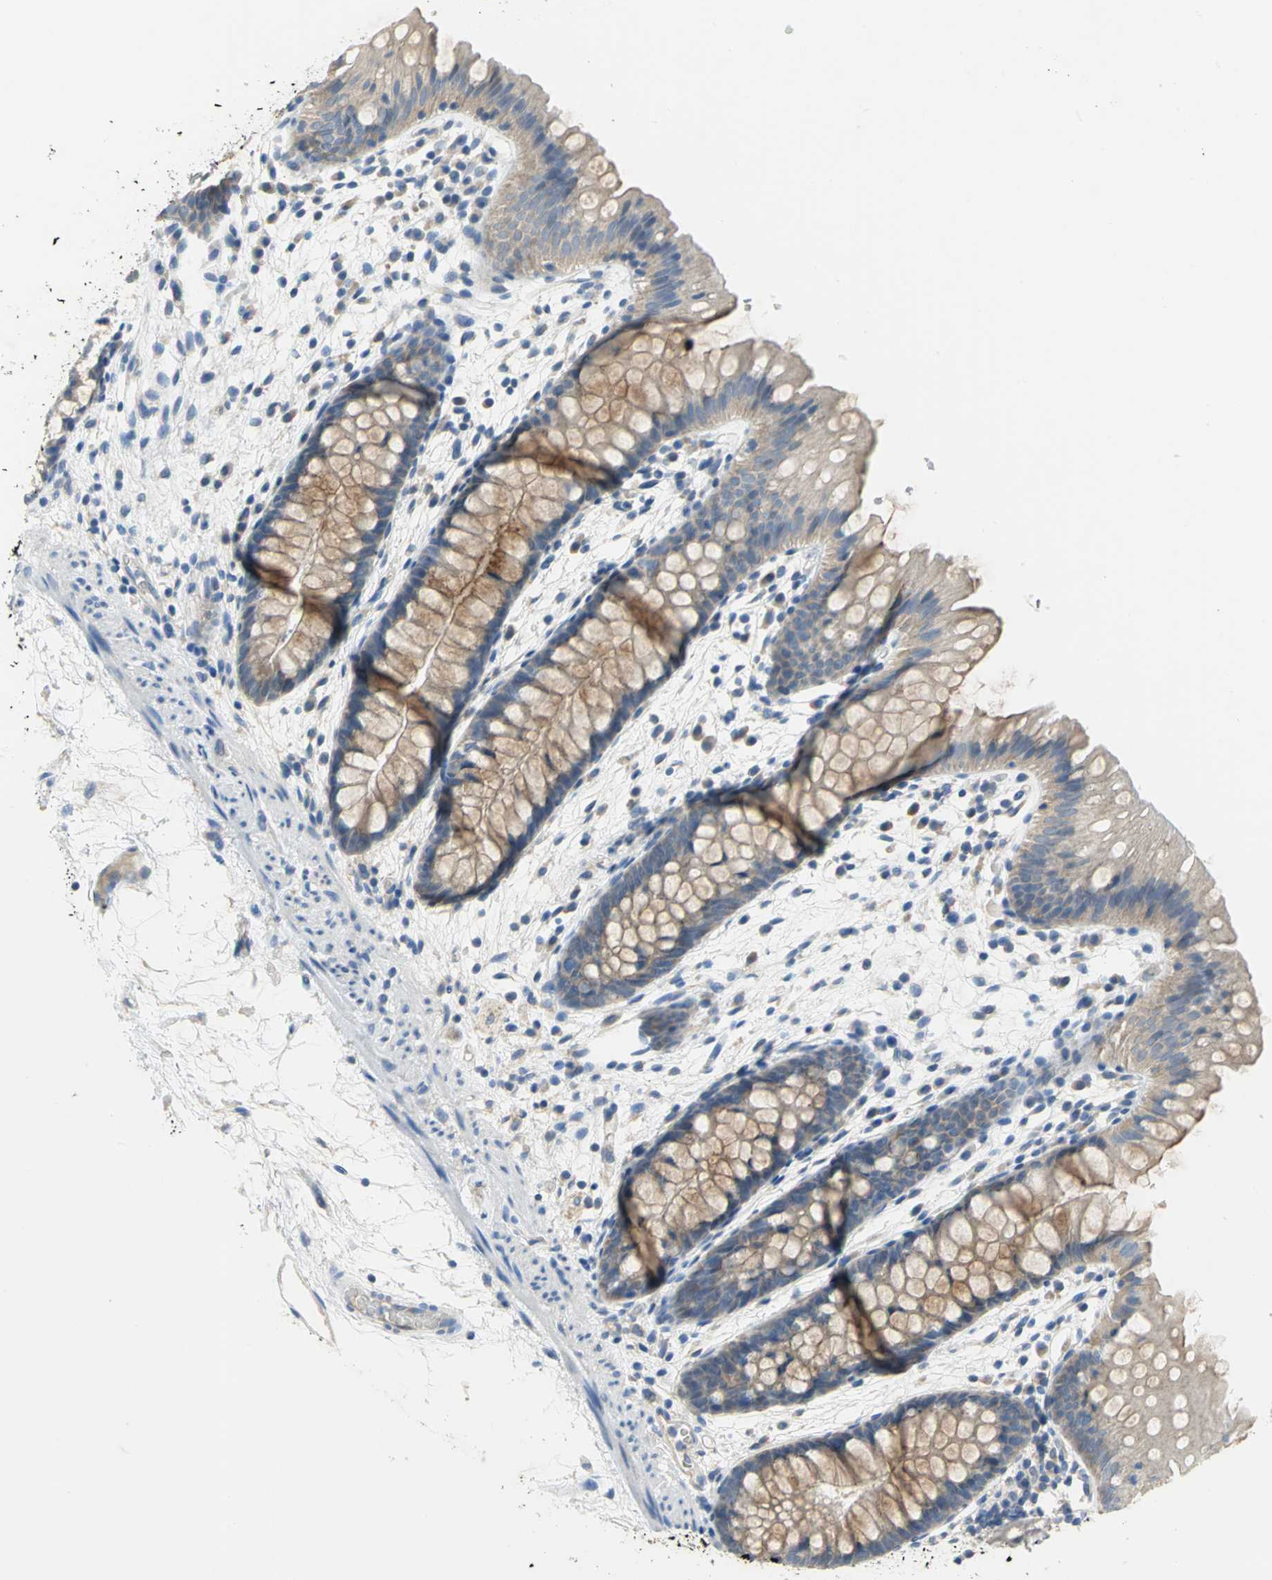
{"staining": {"intensity": "negative", "quantity": "none", "location": "none"}, "tissue": "colon", "cell_type": "Endothelial cells", "image_type": "normal", "snomed": [{"axis": "morphology", "description": "Normal tissue, NOS"}, {"axis": "topography", "description": "Smooth muscle"}, {"axis": "topography", "description": "Colon"}], "caption": "Immunohistochemical staining of normal colon demonstrates no significant positivity in endothelial cells.", "gene": "HTR1F", "patient": {"sex": "male", "age": 67}}